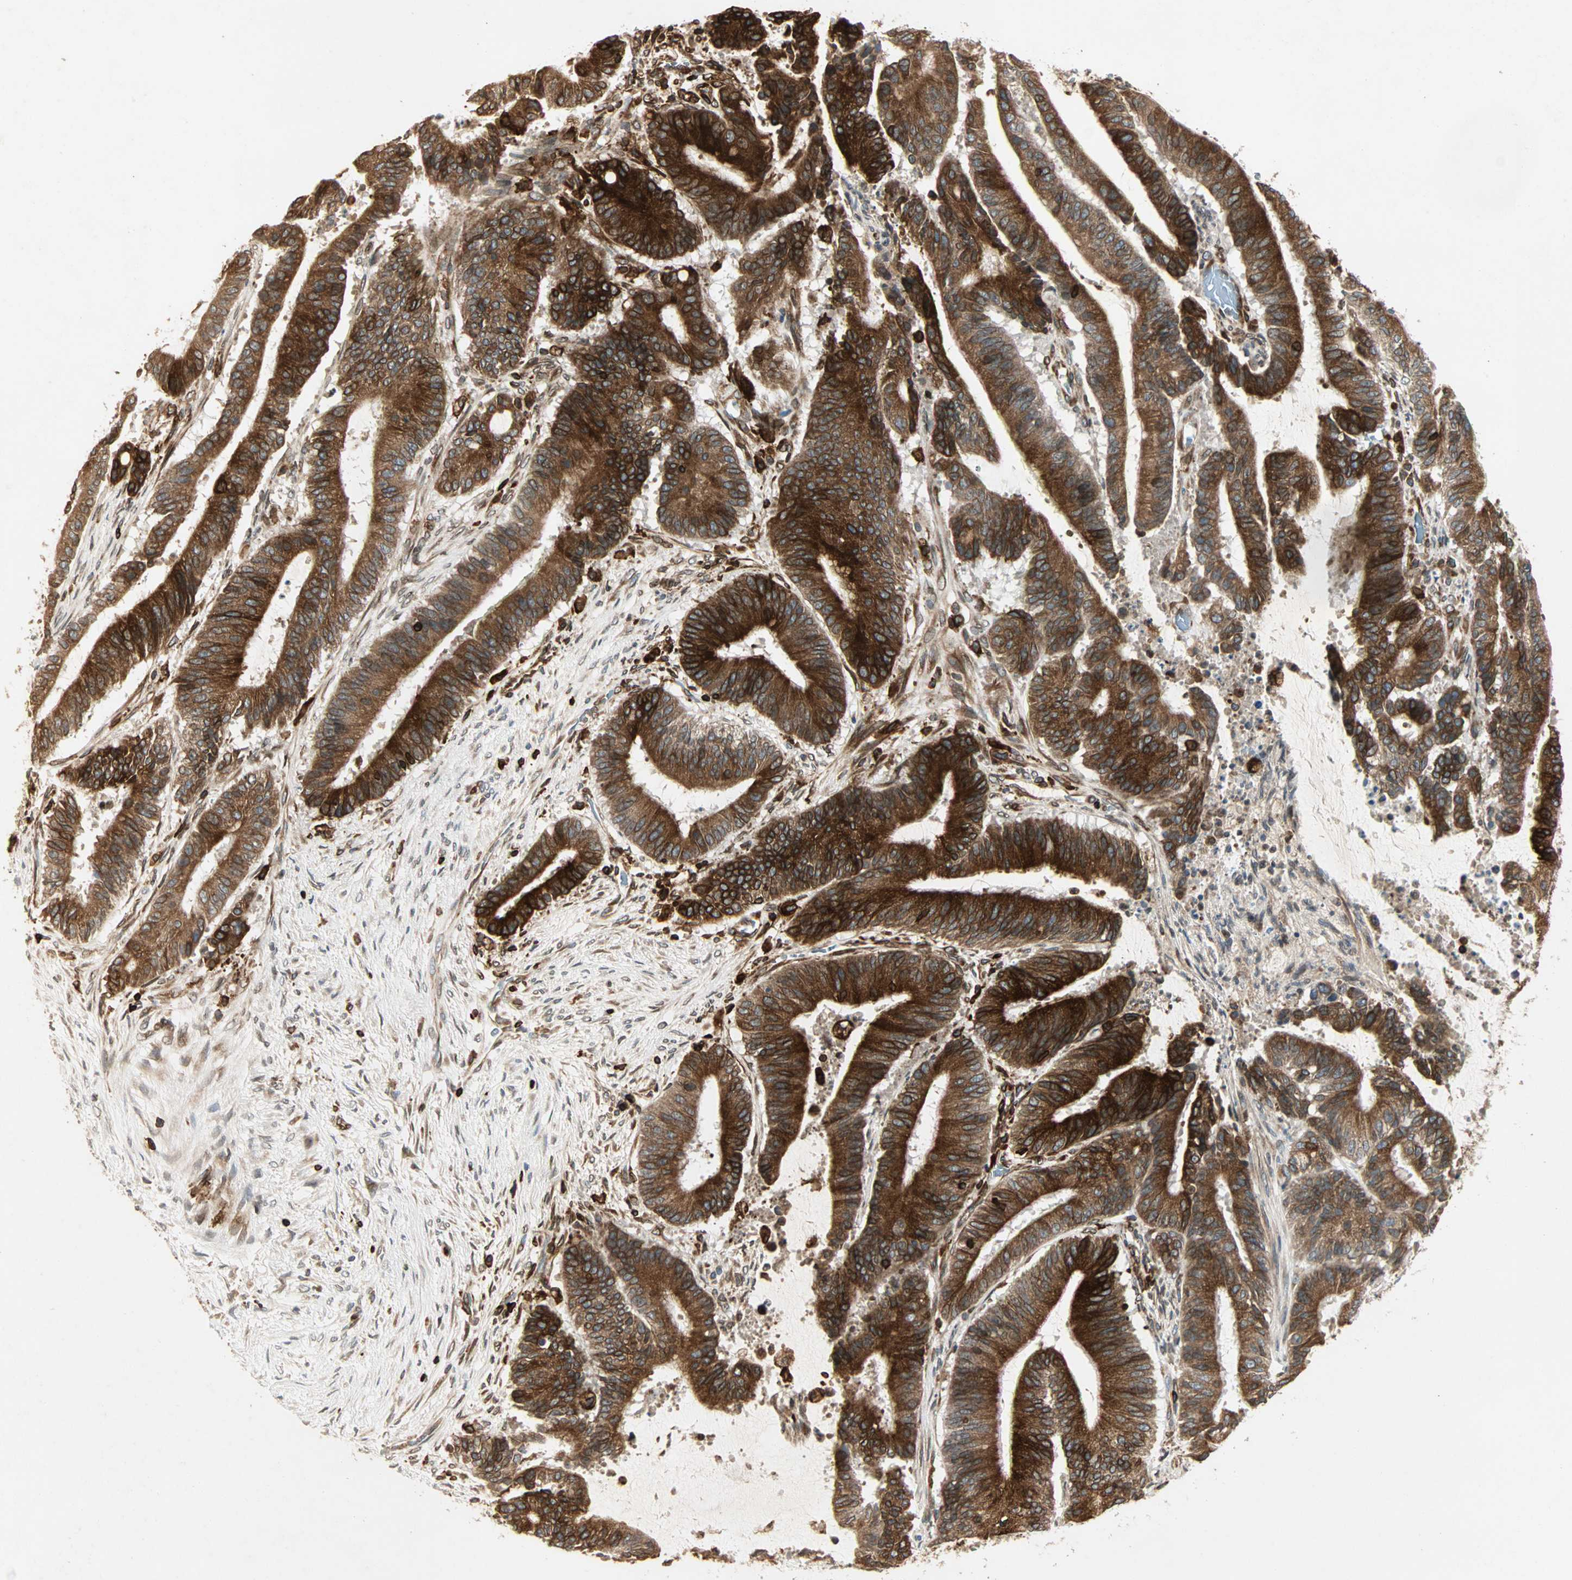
{"staining": {"intensity": "strong", "quantity": ">75%", "location": "cytoplasmic/membranous"}, "tissue": "liver cancer", "cell_type": "Tumor cells", "image_type": "cancer", "snomed": [{"axis": "morphology", "description": "Cholangiocarcinoma"}, {"axis": "topography", "description": "Liver"}], "caption": "High-magnification brightfield microscopy of liver cancer stained with DAB (brown) and counterstained with hematoxylin (blue). tumor cells exhibit strong cytoplasmic/membranous positivity is present in approximately>75% of cells.", "gene": "TAPBP", "patient": {"sex": "female", "age": 73}}